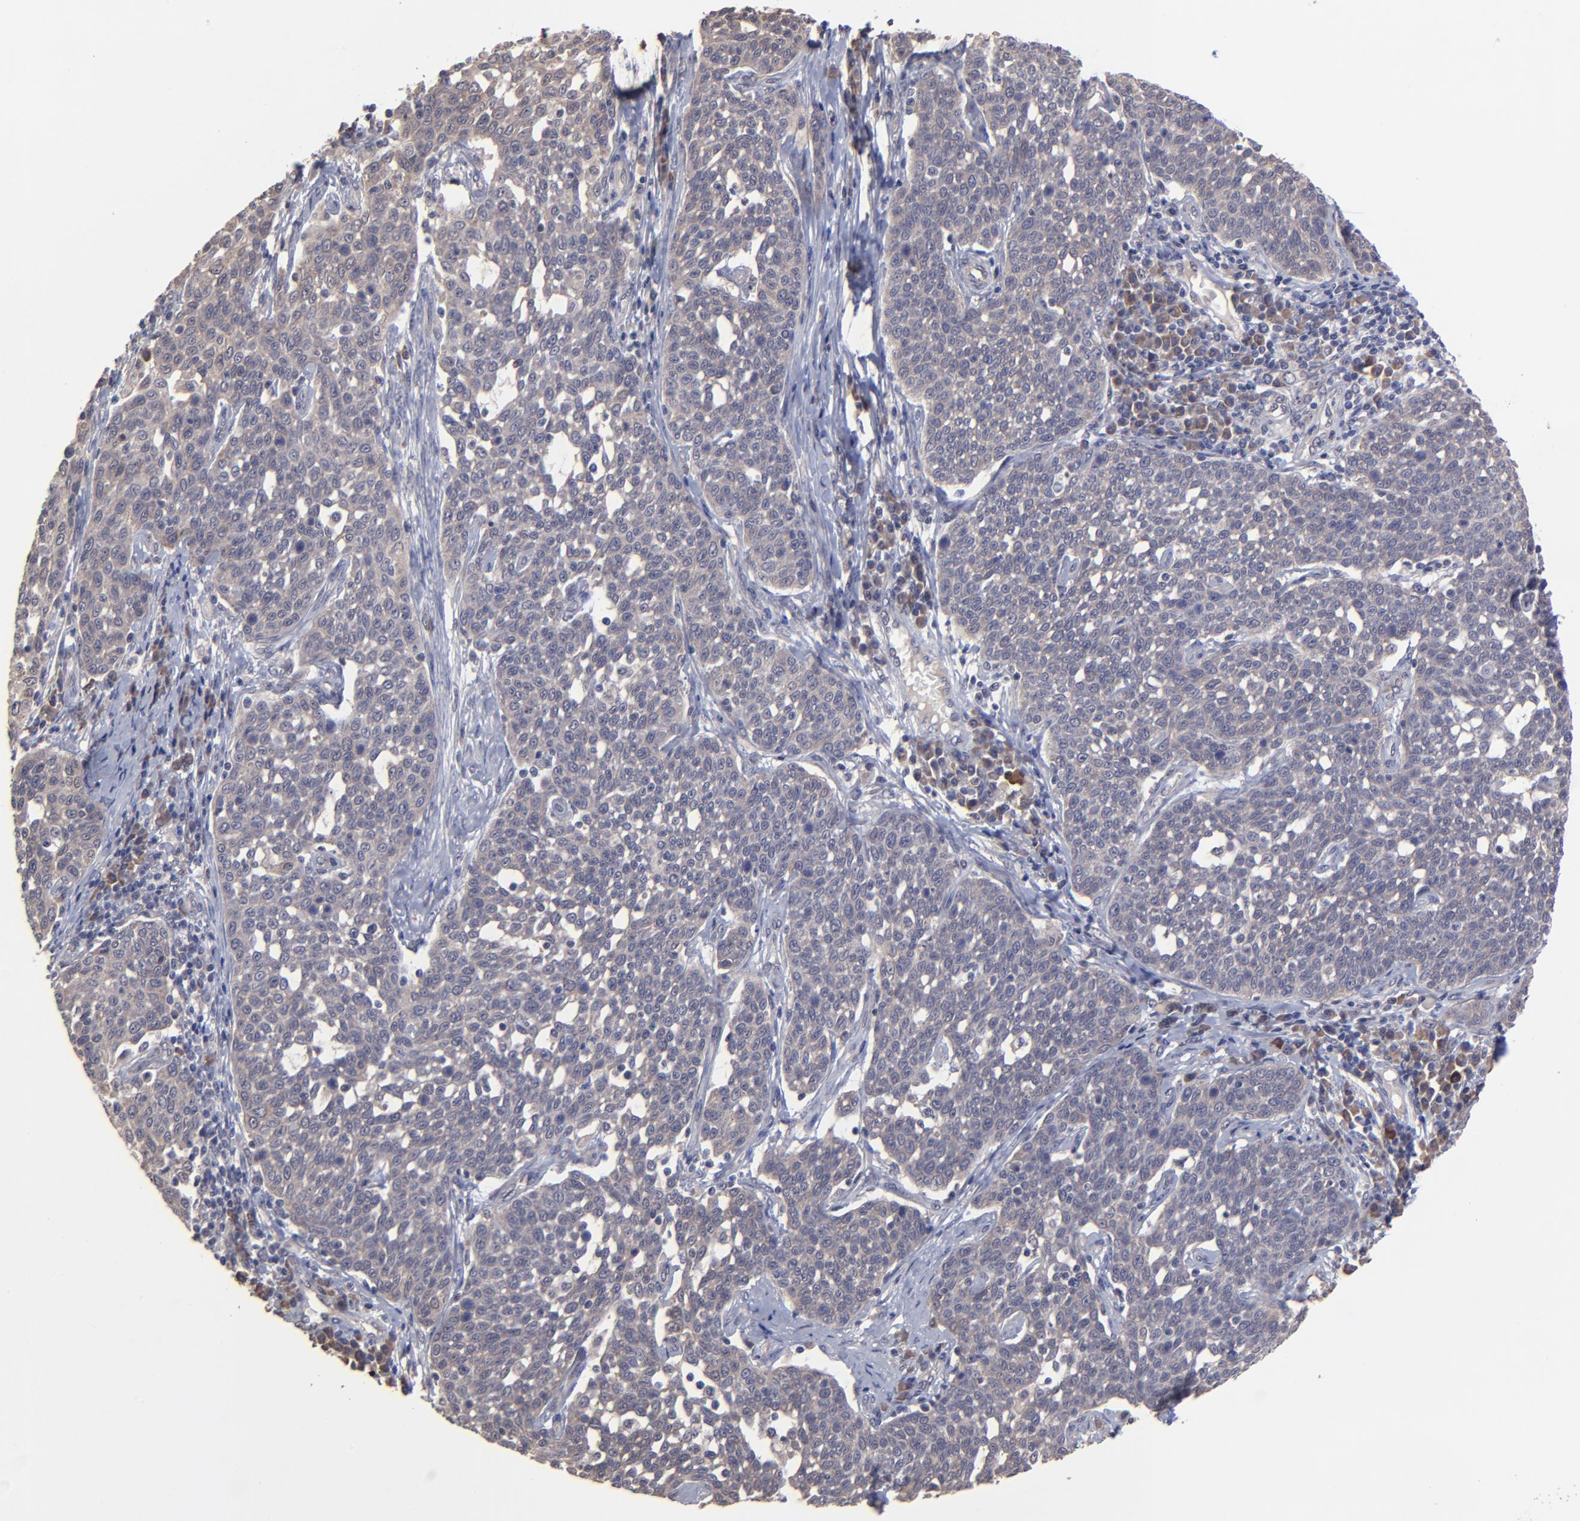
{"staining": {"intensity": "negative", "quantity": "none", "location": "none"}, "tissue": "cervical cancer", "cell_type": "Tumor cells", "image_type": "cancer", "snomed": [{"axis": "morphology", "description": "Squamous cell carcinoma, NOS"}, {"axis": "topography", "description": "Cervix"}], "caption": "Immunohistochemical staining of human cervical cancer demonstrates no significant expression in tumor cells.", "gene": "CHL1", "patient": {"sex": "female", "age": 34}}